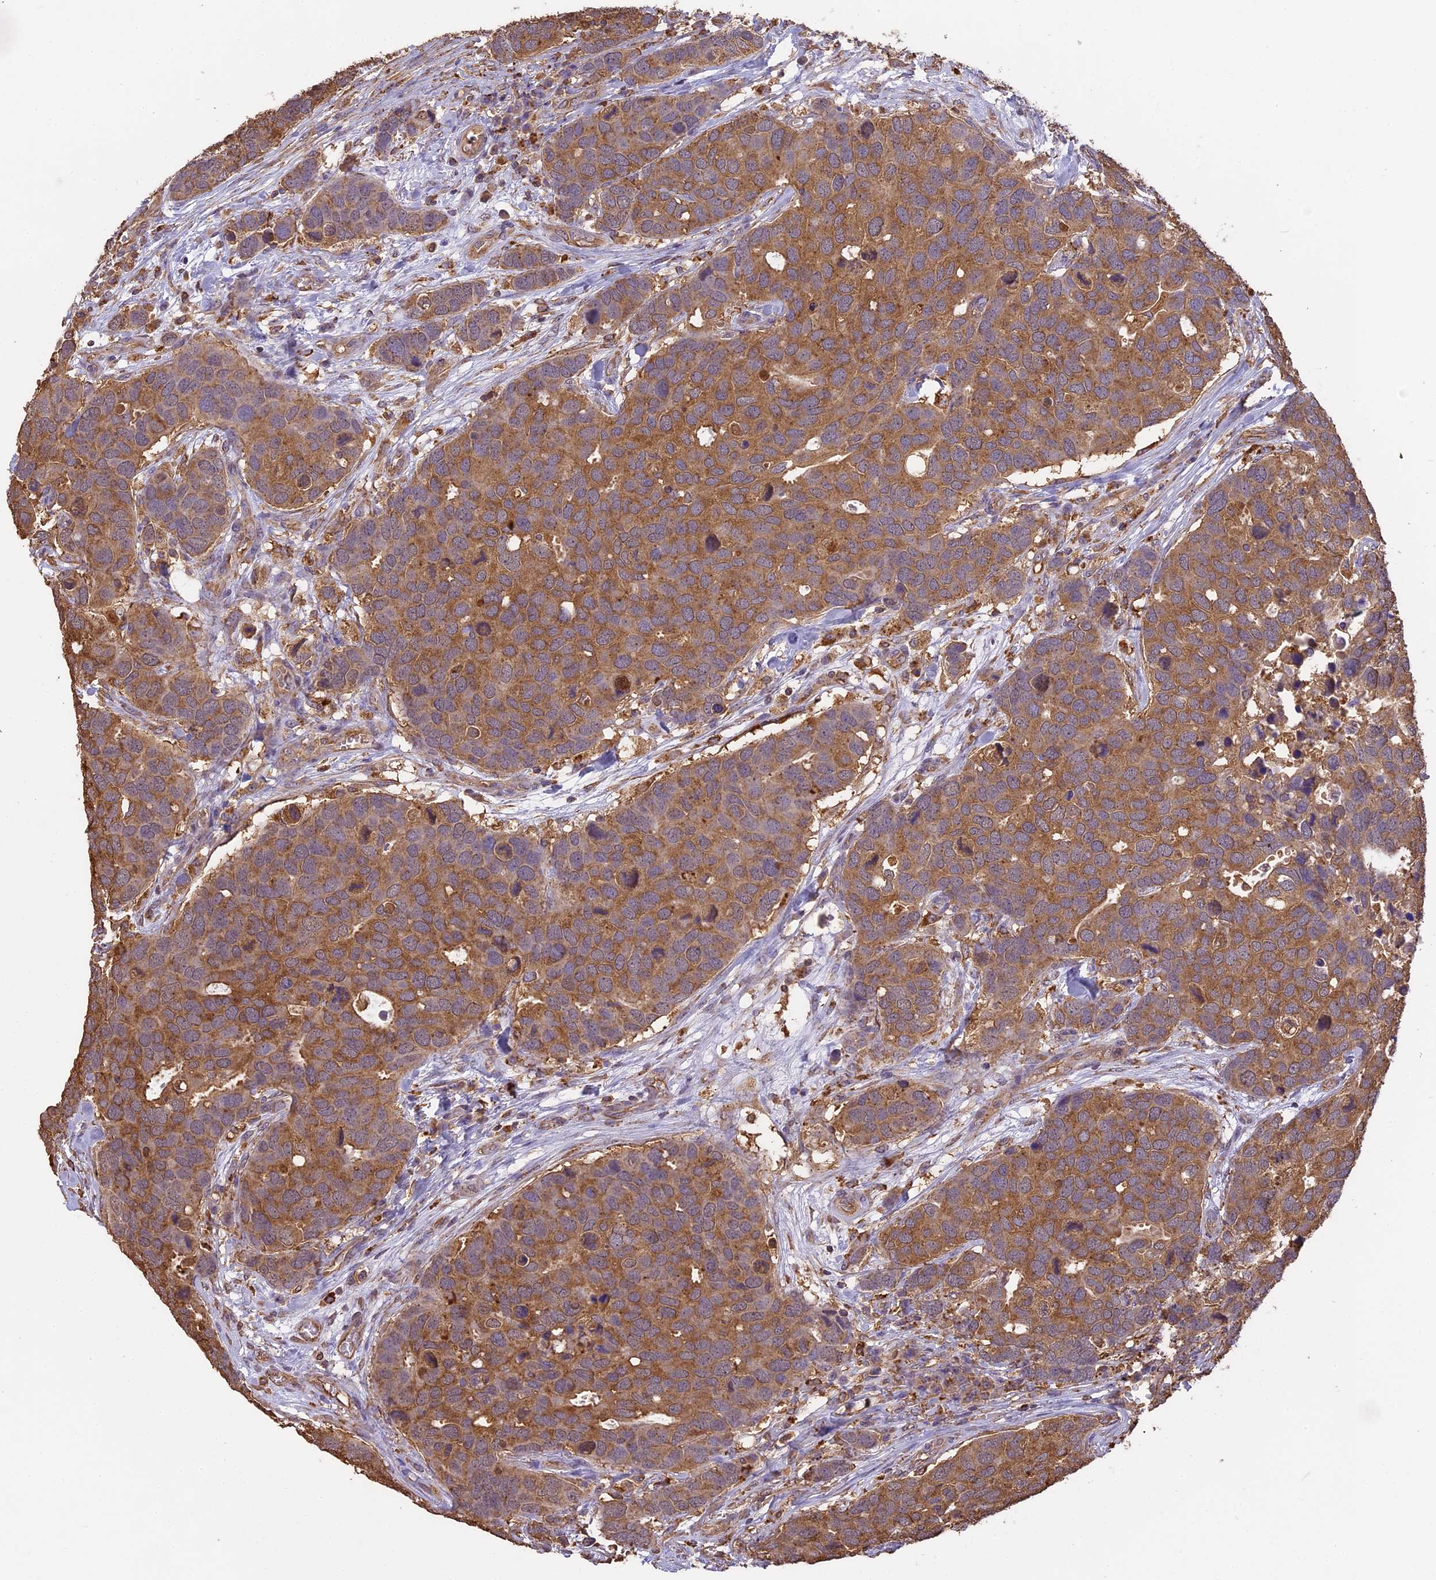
{"staining": {"intensity": "moderate", "quantity": ">75%", "location": "cytoplasmic/membranous"}, "tissue": "breast cancer", "cell_type": "Tumor cells", "image_type": "cancer", "snomed": [{"axis": "morphology", "description": "Duct carcinoma"}, {"axis": "topography", "description": "Breast"}], "caption": "Tumor cells display moderate cytoplasmic/membranous positivity in about >75% of cells in intraductal carcinoma (breast).", "gene": "ARHGAP19", "patient": {"sex": "female", "age": 83}}